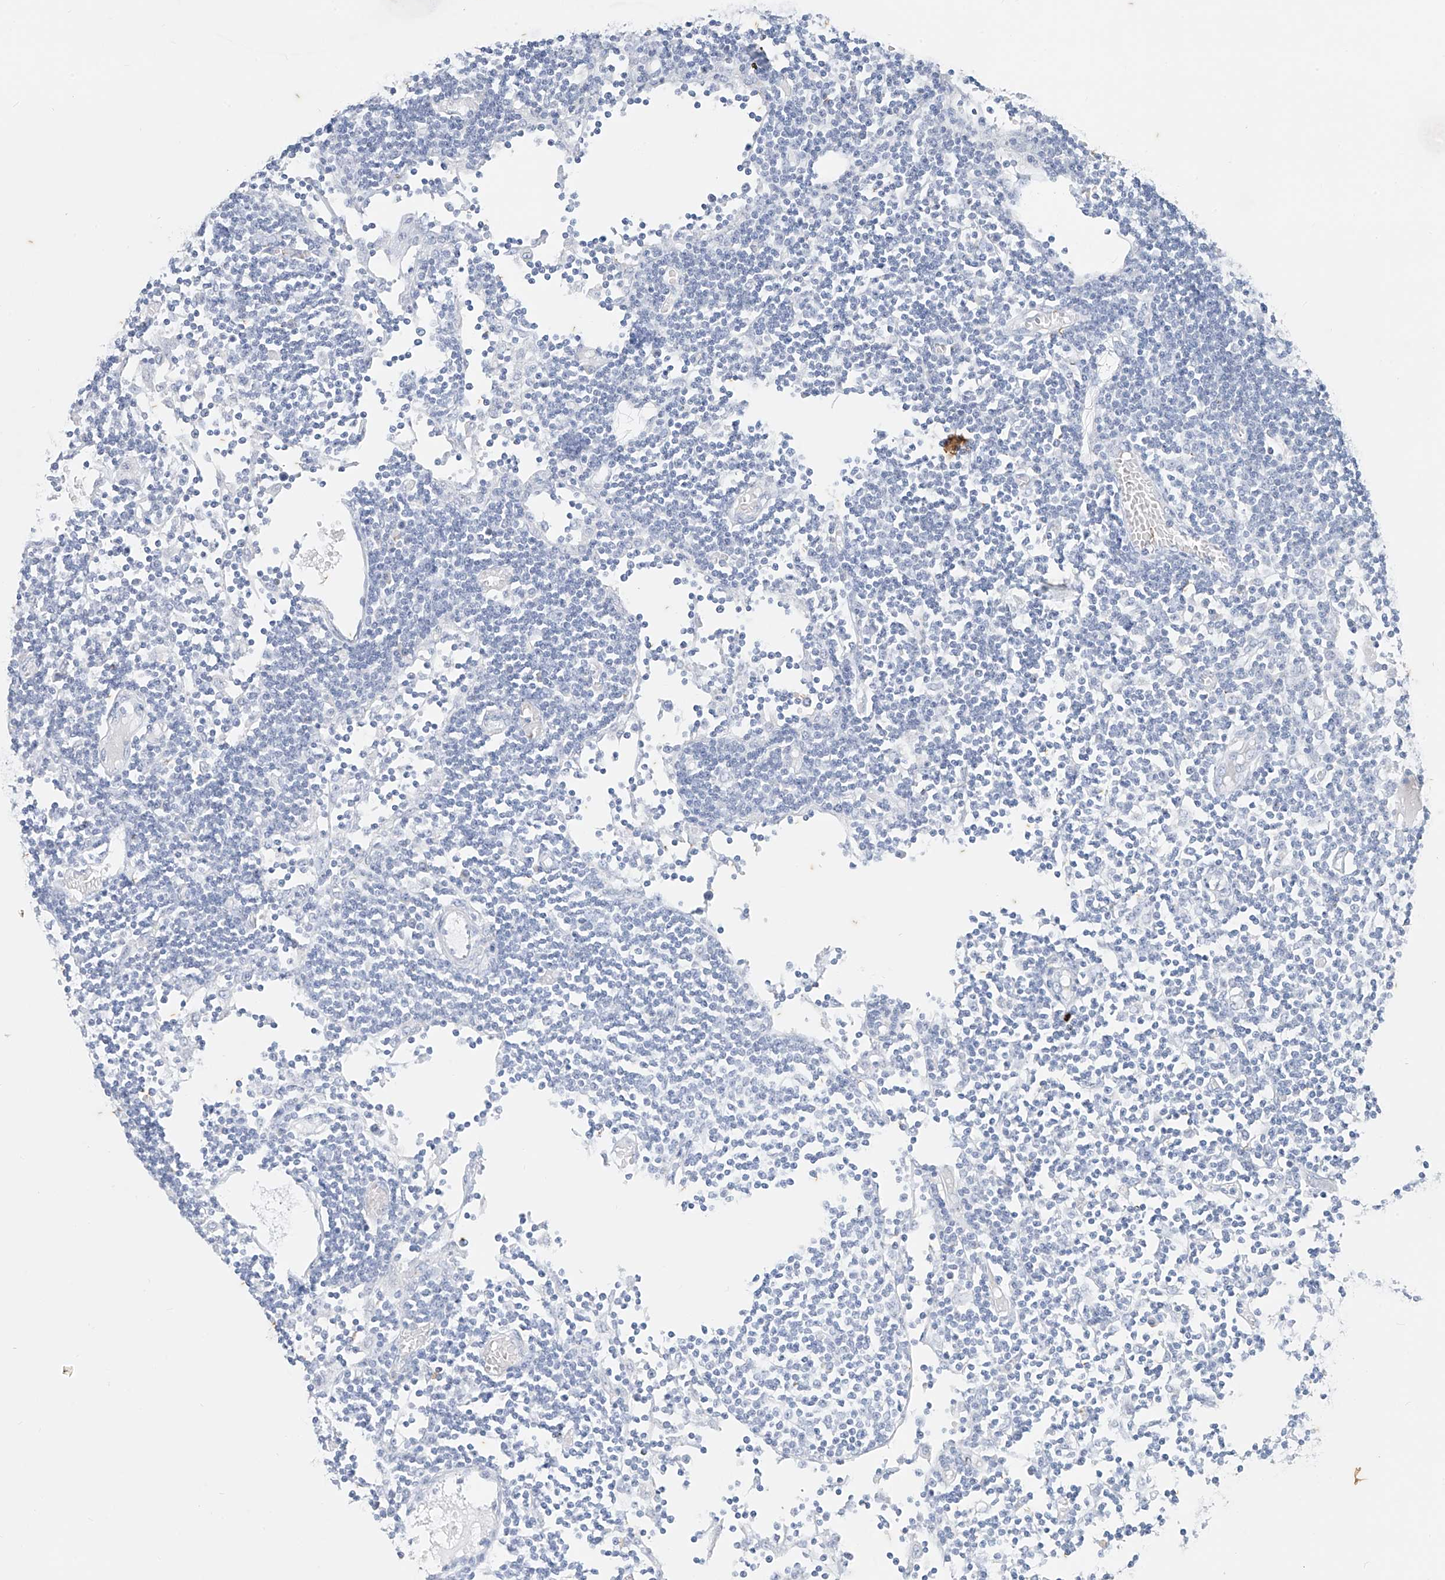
{"staining": {"intensity": "negative", "quantity": "none", "location": "none"}, "tissue": "lymph node", "cell_type": "Non-germinal center cells", "image_type": "normal", "snomed": [{"axis": "morphology", "description": "Normal tissue, NOS"}, {"axis": "topography", "description": "Lymph node"}], "caption": "High magnification brightfield microscopy of benign lymph node stained with DAB (3,3'-diaminobenzidine) (brown) and counterstained with hematoxylin (blue): non-germinal center cells show no significant expression.", "gene": "CX3CR1", "patient": {"sex": "female", "age": 11}}